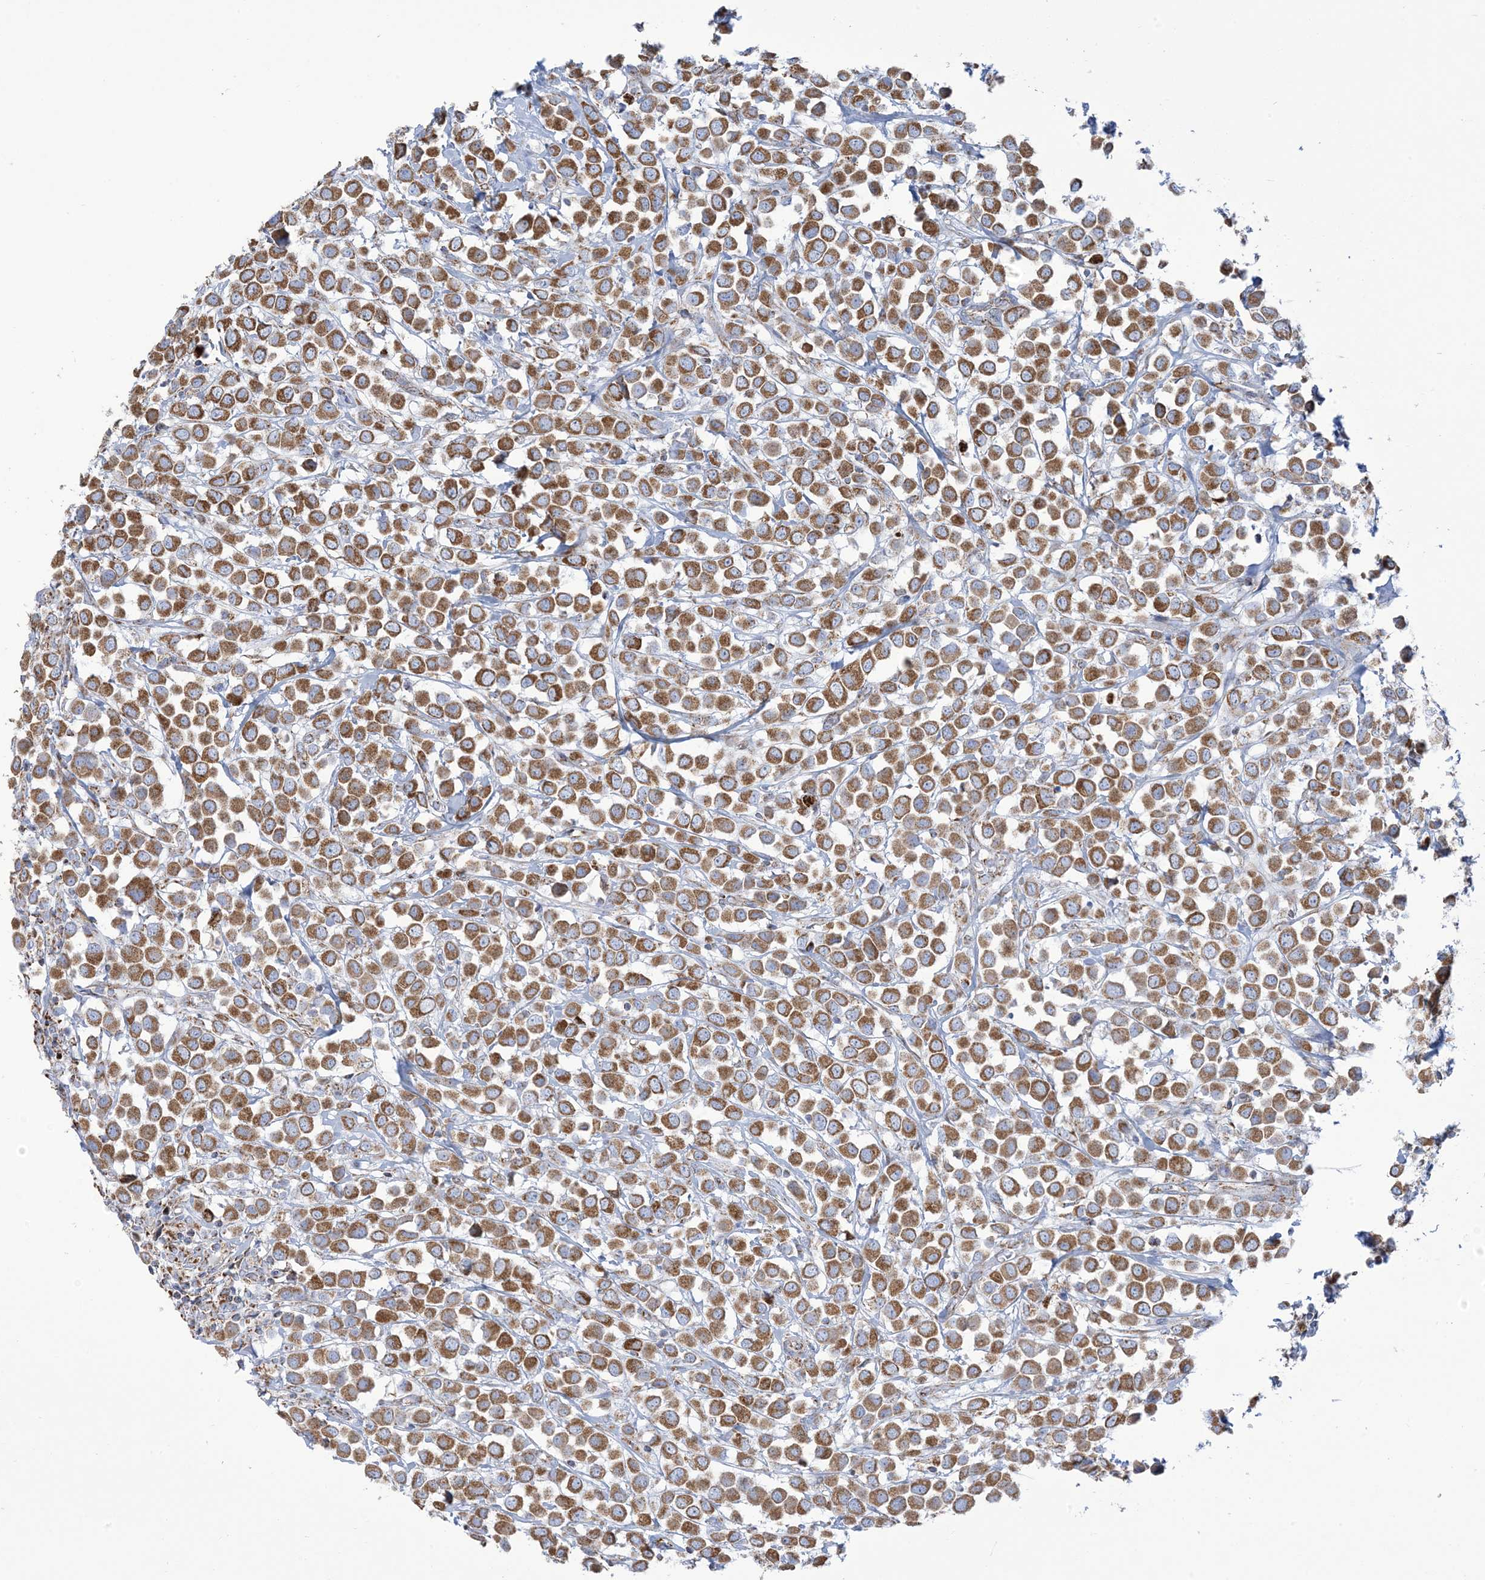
{"staining": {"intensity": "moderate", "quantity": ">75%", "location": "cytoplasmic/membranous"}, "tissue": "breast cancer", "cell_type": "Tumor cells", "image_type": "cancer", "snomed": [{"axis": "morphology", "description": "Duct carcinoma"}, {"axis": "topography", "description": "Breast"}], "caption": "Immunohistochemistry histopathology image of neoplastic tissue: human breast cancer stained using immunohistochemistry (IHC) reveals medium levels of moderate protein expression localized specifically in the cytoplasmic/membranous of tumor cells, appearing as a cytoplasmic/membranous brown color.", "gene": "SAMM50", "patient": {"sex": "female", "age": 61}}